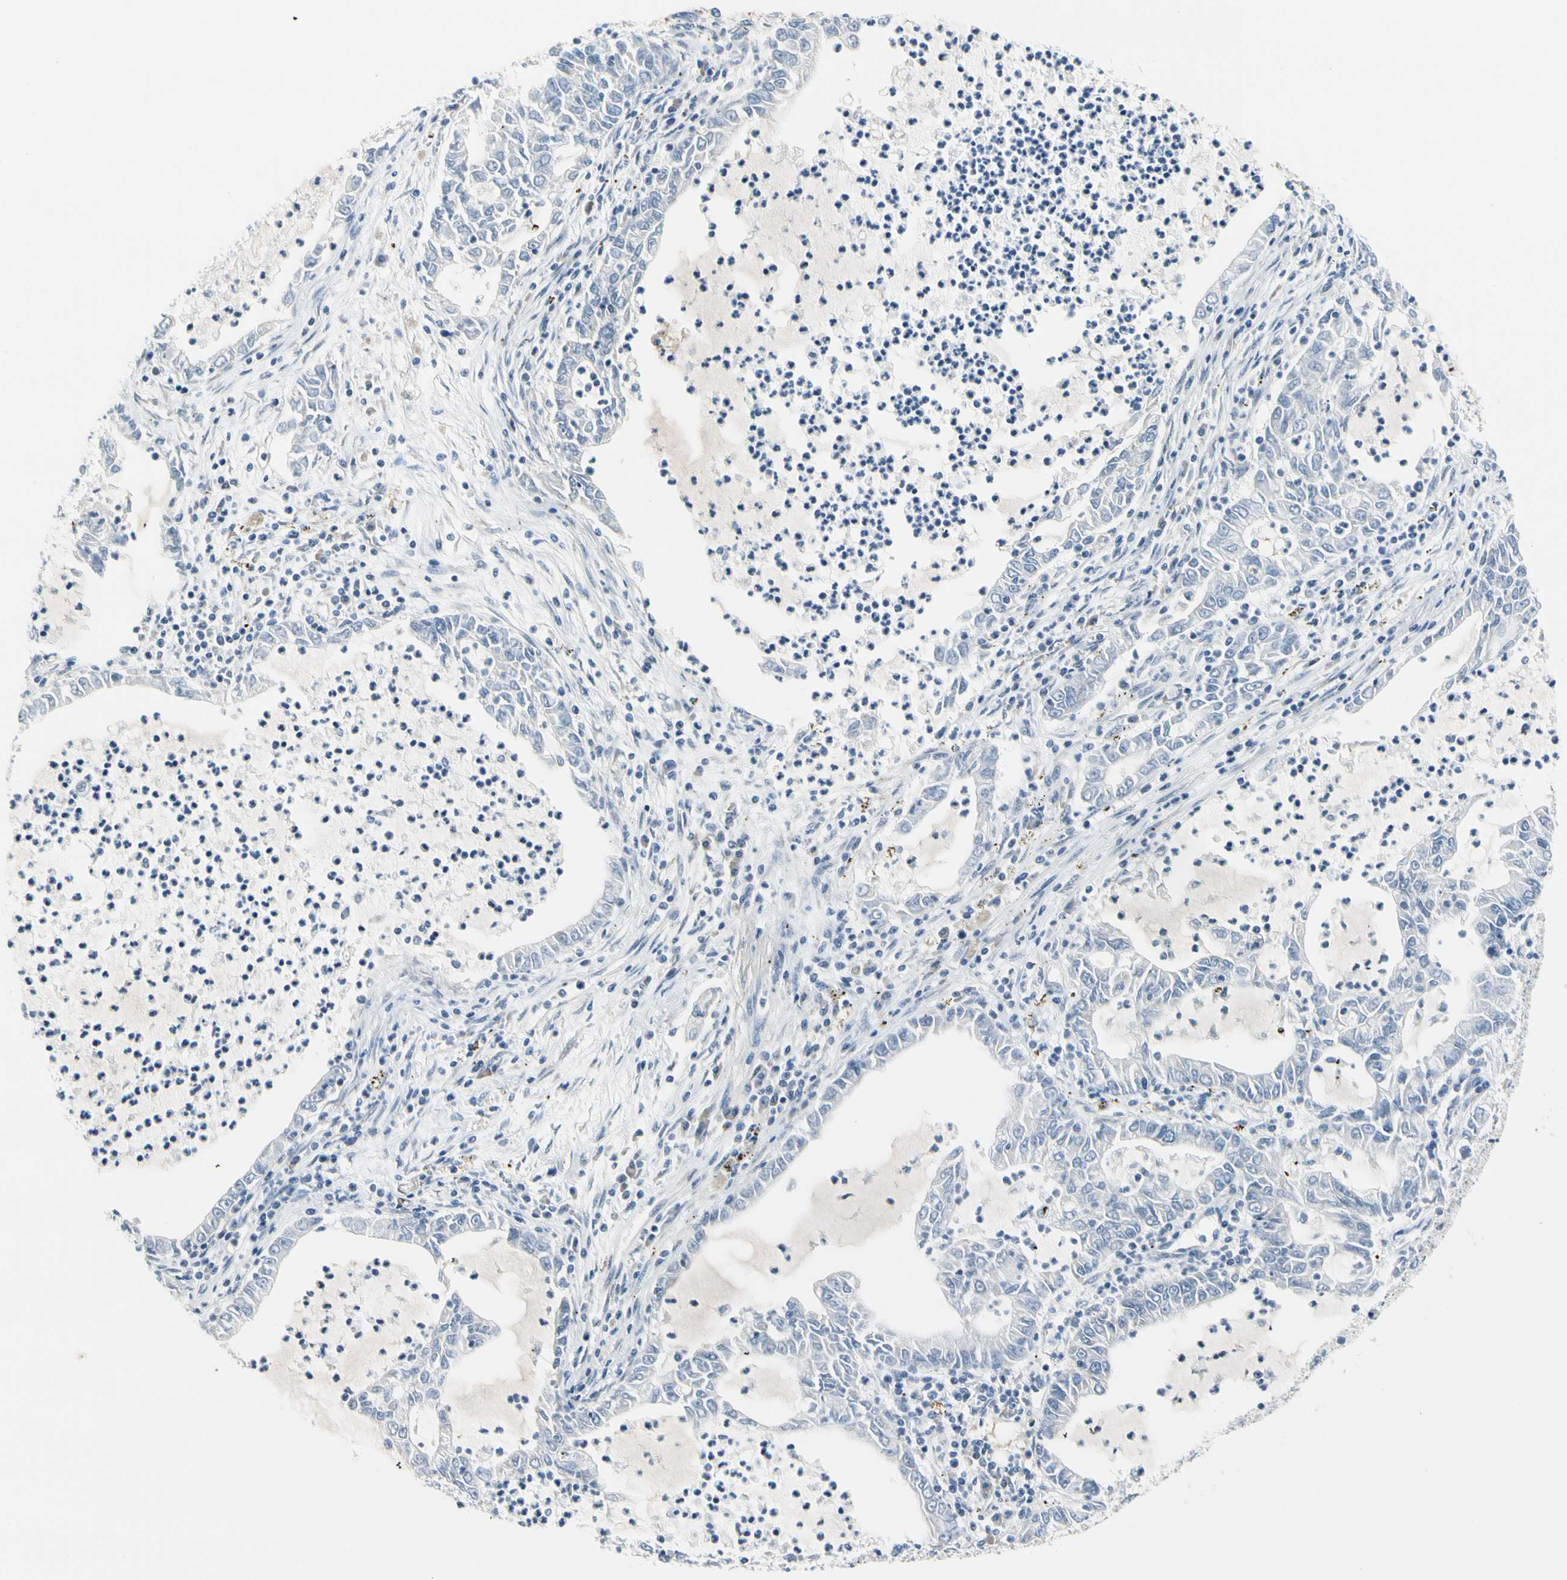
{"staining": {"intensity": "negative", "quantity": "none", "location": "none"}, "tissue": "lung cancer", "cell_type": "Tumor cells", "image_type": "cancer", "snomed": [{"axis": "morphology", "description": "Adenocarcinoma, NOS"}, {"axis": "topography", "description": "Lung"}], "caption": "Adenocarcinoma (lung) was stained to show a protein in brown. There is no significant staining in tumor cells. Brightfield microscopy of immunohistochemistry (IHC) stained with DAB (brown) and hematoxylin (blue), captured at high magnification.", "gene": "FCER2", "patient": {"sex": "female", "age": 51}}